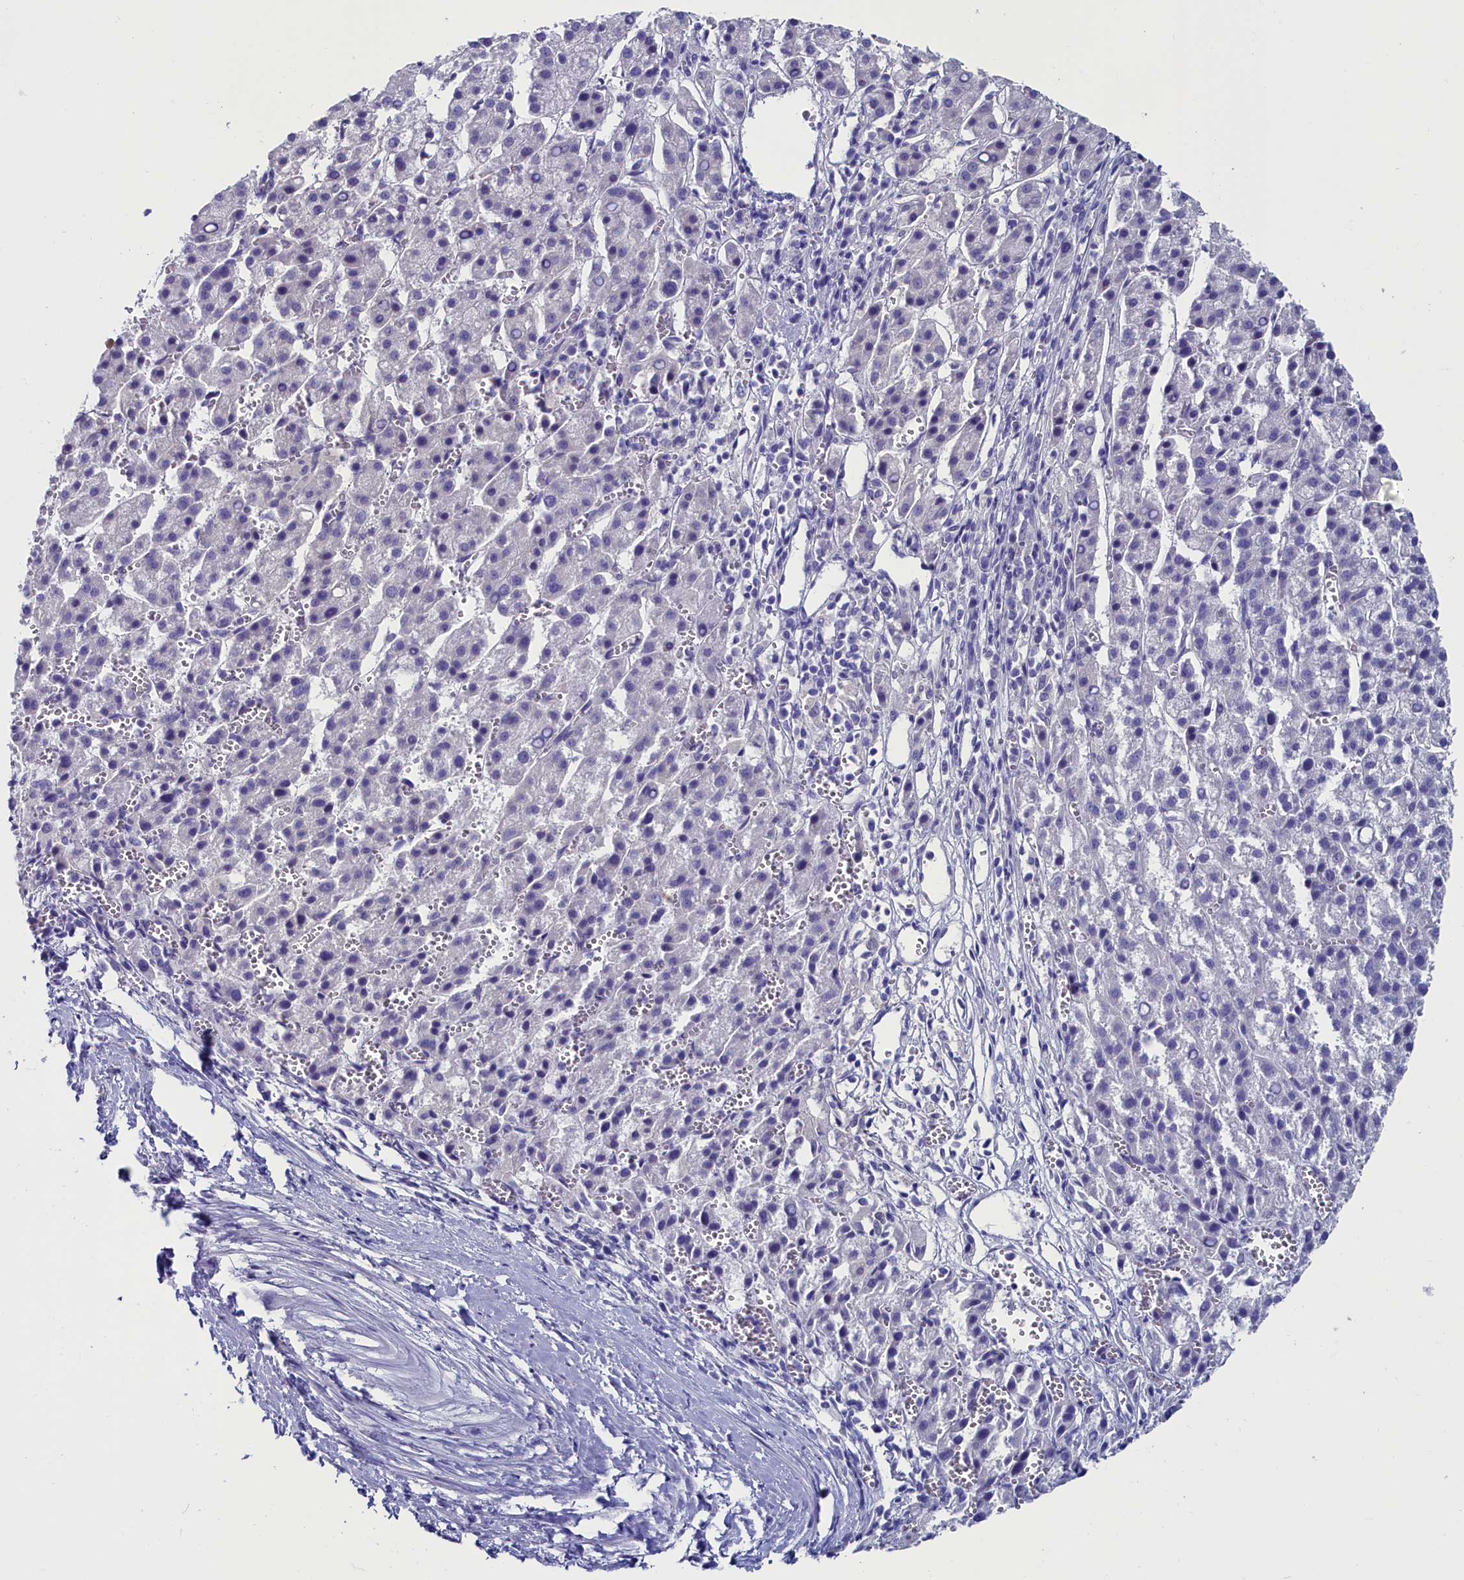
{"staining": {"intensity": "negative", "quantity": "none", "location": "none"}, "tissue": "liver cancer", "cell_type": "Tumor cells", "image_type": "cancer", "snomed": [{"axis": "morphology", "description": "Carcinoma, Hepatocellular, NOS"}, {"axis": "topography", "description": "Liver"}], "caption": "High magnification brightfield microscopy of hepatocellular carcinoma (liver) stained with DAB (brown) and counterstained with hematoxylin (blue): tumor cells show no significant positivity.", "gene": "CIAPIN1", "patient": {"sex": "female", "age": 58}}